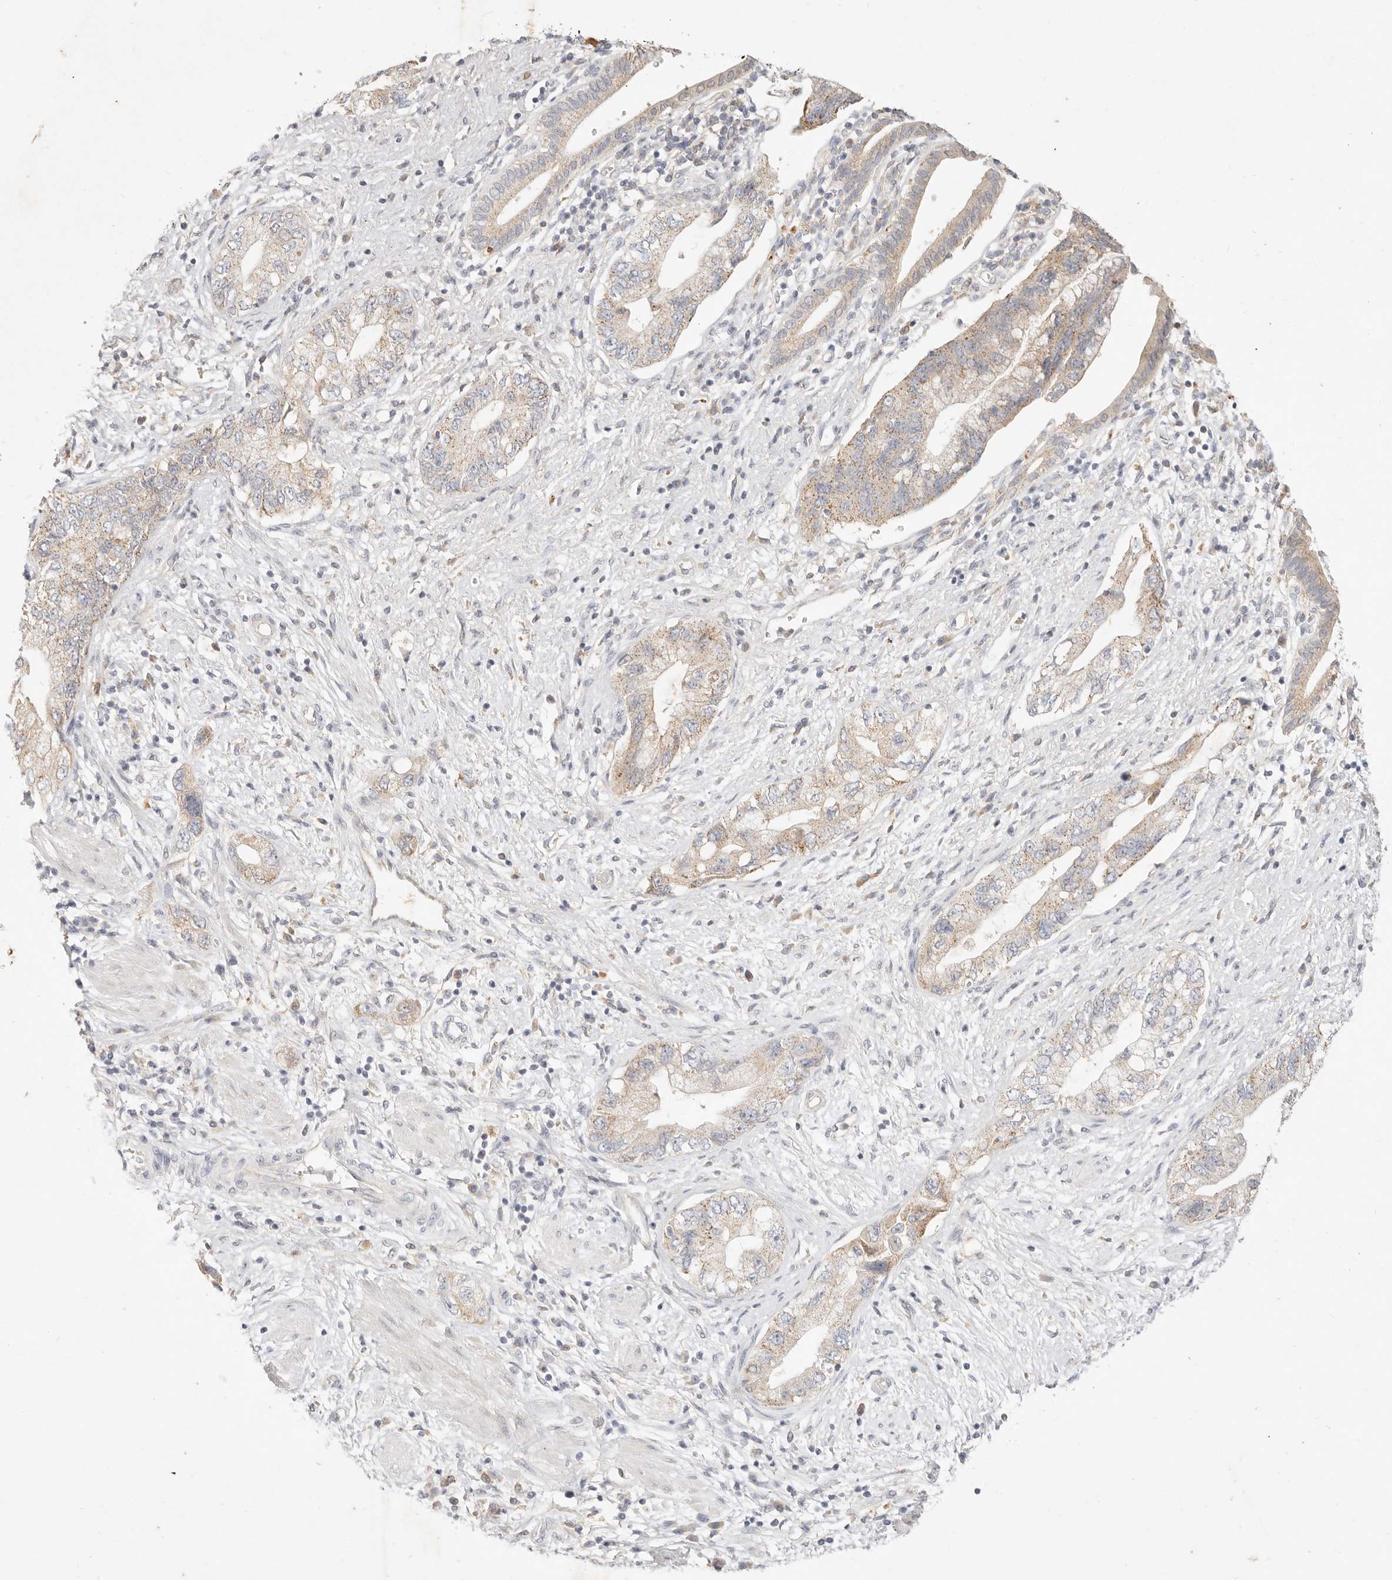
{"staining": {"intensity": "weak", "quantity": "25%-75%", "location": "cytoplasmic/membranous"}, "tissue": "pancreatic cancer", "cell_type": "Tumor cells", "image_type": "cancer", "snomed": [{"axis": "morphology", "description": "Adenocarcinoma, NOS"}, {"axis": "topography", "description": "Pancreas"}], "caption": "Brown immunohistochemical staining in human adenocarcinoma (pancreatic) shows weak cytoplasmic/membranous expression in about 25%-75% of tumor cells. (Brightfield microscopy of DAB IHC at high magnification).", "gene": "ACOX1", "patient": {"sex": "female", "age": 73}}